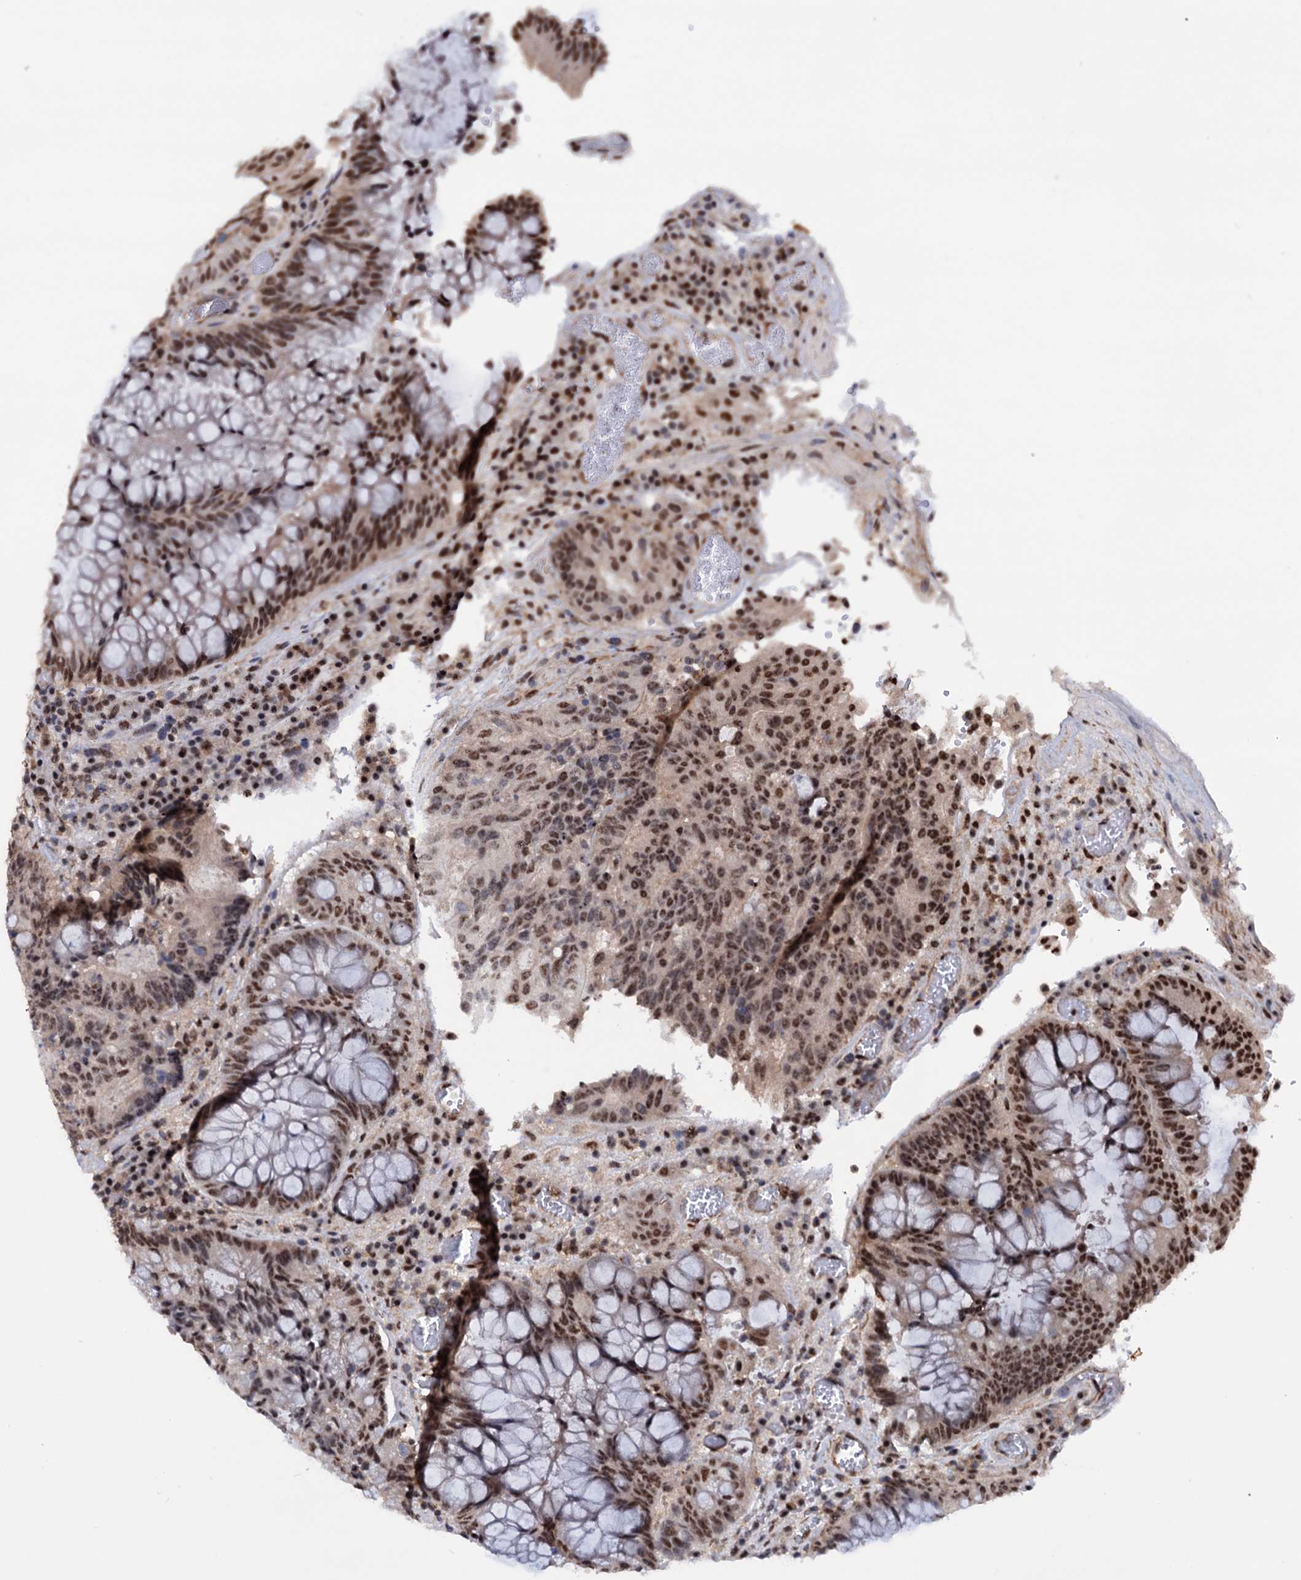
{"staining": {"intensity": "strong", "quantity": ">75%", "location": "nuclear"}, "tissue": "colorectal cancer", "cell_type": "Tumor cells", "image_type": "cancer", "snomed": [{"axis": "morphology", "description": "Adenocarcinoma, NOS"}, {"axis": "topography", "description": "Rectum"}], "caption": "Human colorectal cancer stained for a protein (brown) demonstrates strong nuclear positive staining in approximately >75% of tumor cells.", "gene": "TBC1D12", "patient": {"sex": "male", "age": 69}}